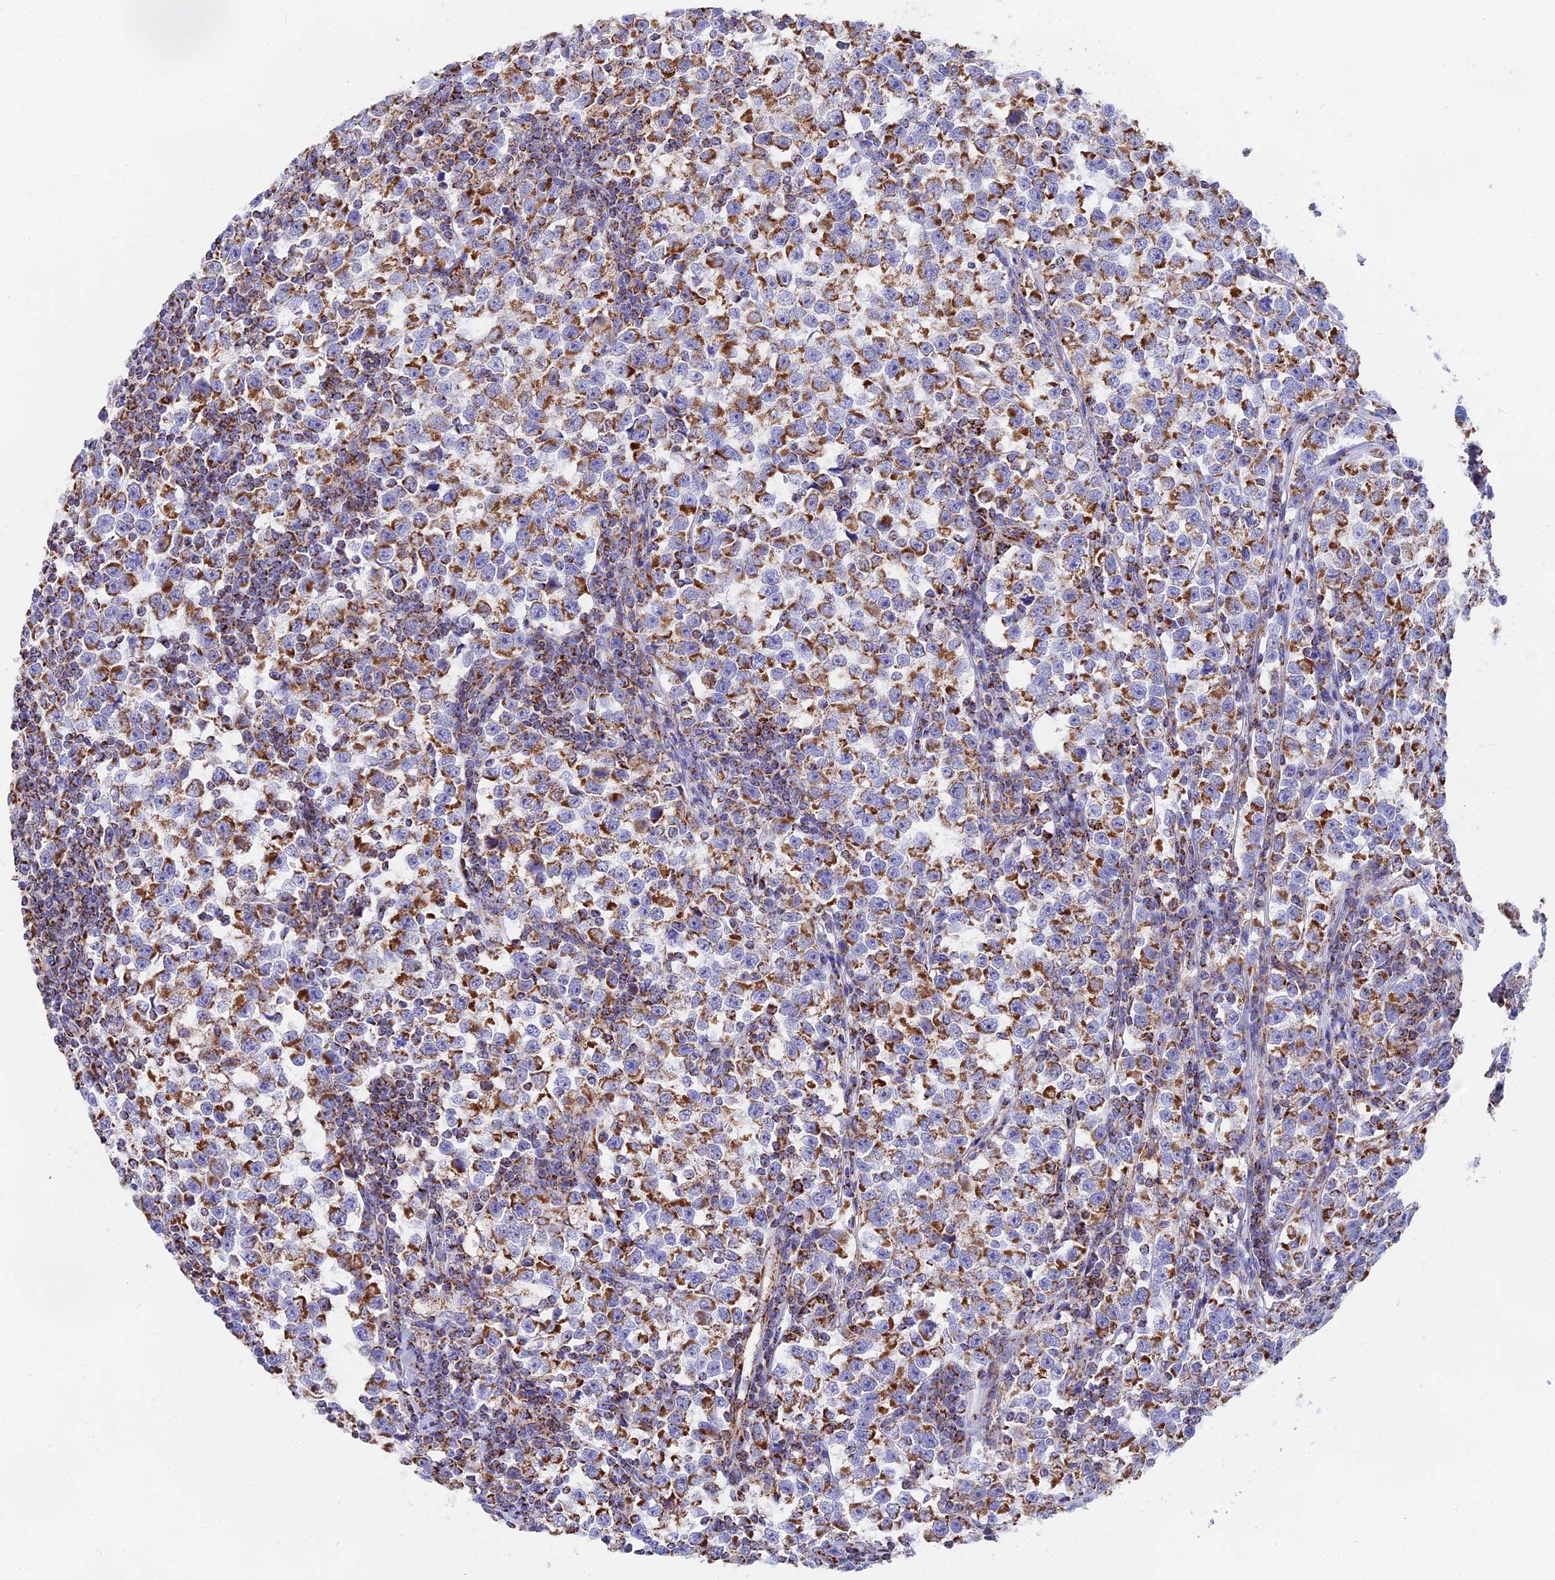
{"staining": {"intensity": "moderate", "quantity": ">75%", "location": "cytoplasmic/membranous"}, "tissue": "testis cancer", "cell_type": "Tumor cells", "image_type": "cancer", "snomed": [{"axis": "morphology", "description": "Normal tissue, NOS"}, {"axis": "morphology", "description": "Seminoma, NOS"}, {"axis": "topography", "description": "Testis"}], "caption": "High-magnification brightfield microscopy of testis seminoma stained with DAB (3,3'-diaminobenzidine) (brown) and counterstained with hematoxylin (blue). tumor cells exhibit moderate cytoplasmic/membranous staining is seen in about>75% of cells. (DAB (3,3'-diaminobenzidine) IHC with brightfield microscopy, high magnification).", "gene": "NDUFA5", "patient": {"sex": "male", "age": 43}}